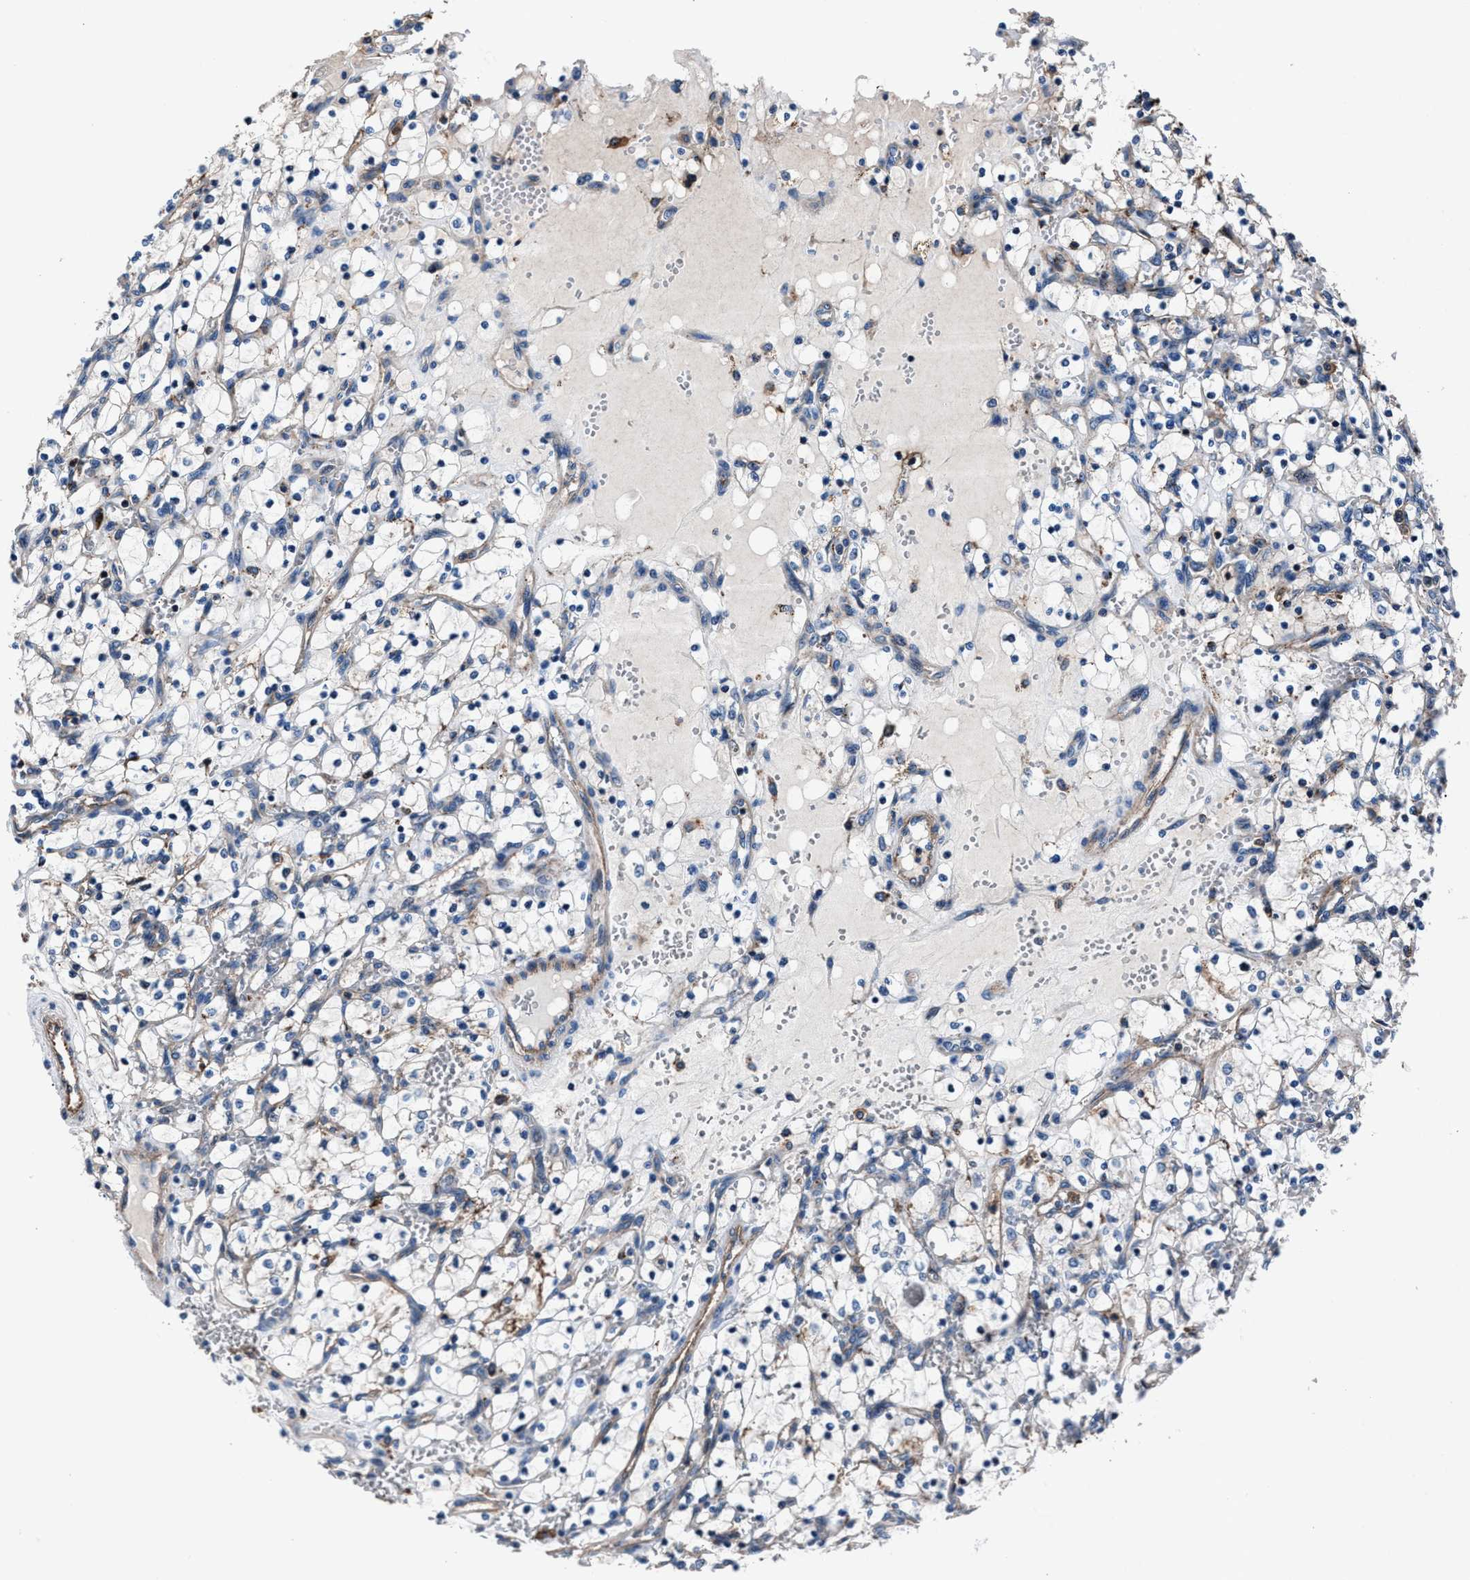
{"staining": {"intensity": "negative", "quantity": "none", "location": "none"}, "tissue": "renal cancer", "cell_type": "Tumor cells", "image_type": "cancer", "snomed": [{"axis": "morphology", "description": "Adenocarcinoma, NOS"}, {"axis": "topography", "description": "Kidney"}], "caption": "A high-resolution micrograph shows immunohistochemistry staining of renal cancer, which exhibits no significant positivity in tumor cells.", "gene": "MFSD11", "patient": {"sex": "female", "age": 69}}